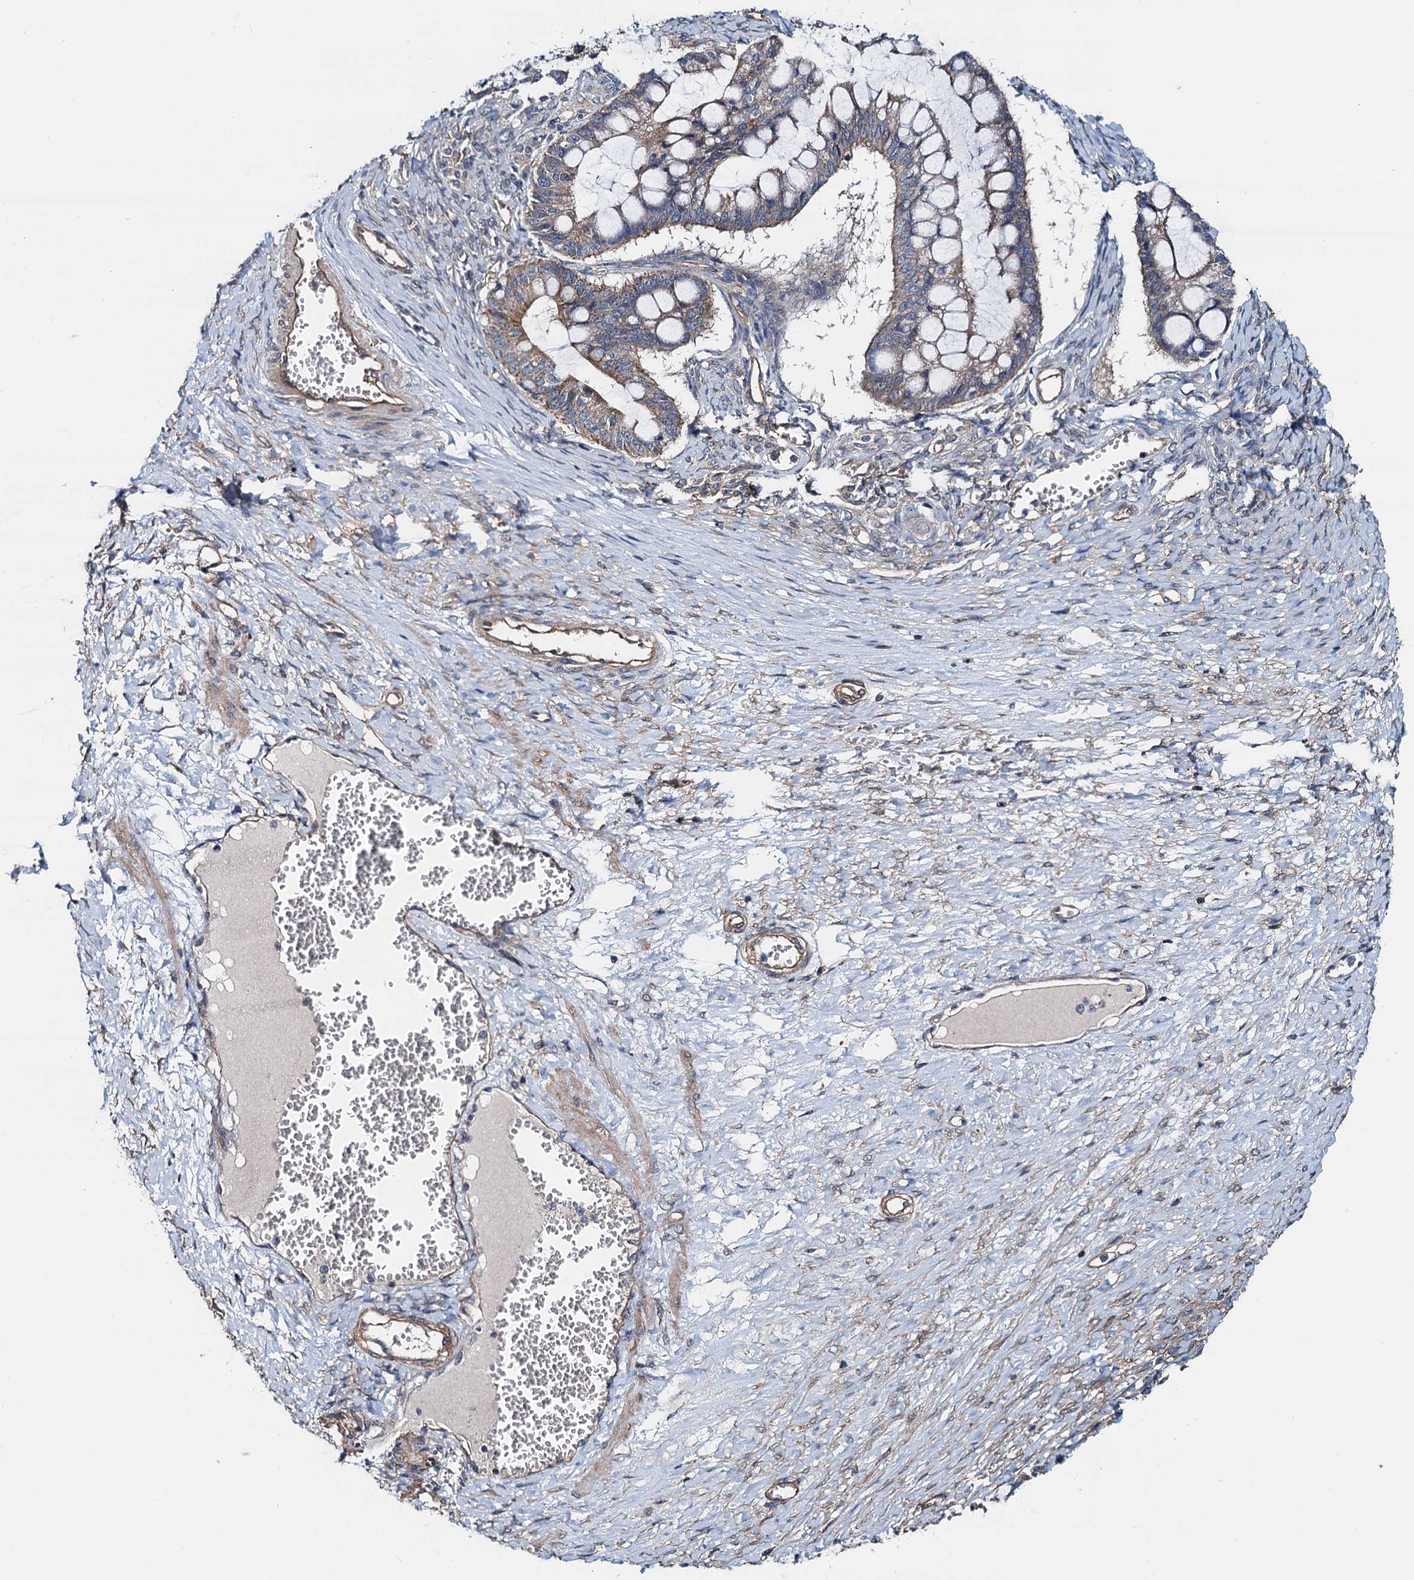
{"staining": {"intensity": "weak", "quantity": "25%-75%", "location": "cytoplasmic/membranous"}, "tissue": "ovarian cancer", "cell_type": "Tumor cells", "image_type": "cancer", "snomed": [{"axis": "morphology", "description": "Cystadenocarcinoma, mucinous, NOS"}, {"axis": "topography", "description": "Ovary"}], "caption": "A micrograph of human ovarian cancer (mucinous cystadenocarcinoma) stained for a protein shows weak cytoplasmic/membranous brown staining in tumor cells. Nuclei are stained in blue.", "gene": "ROGDI", "patient": {"sex": "female", "age": 73}}